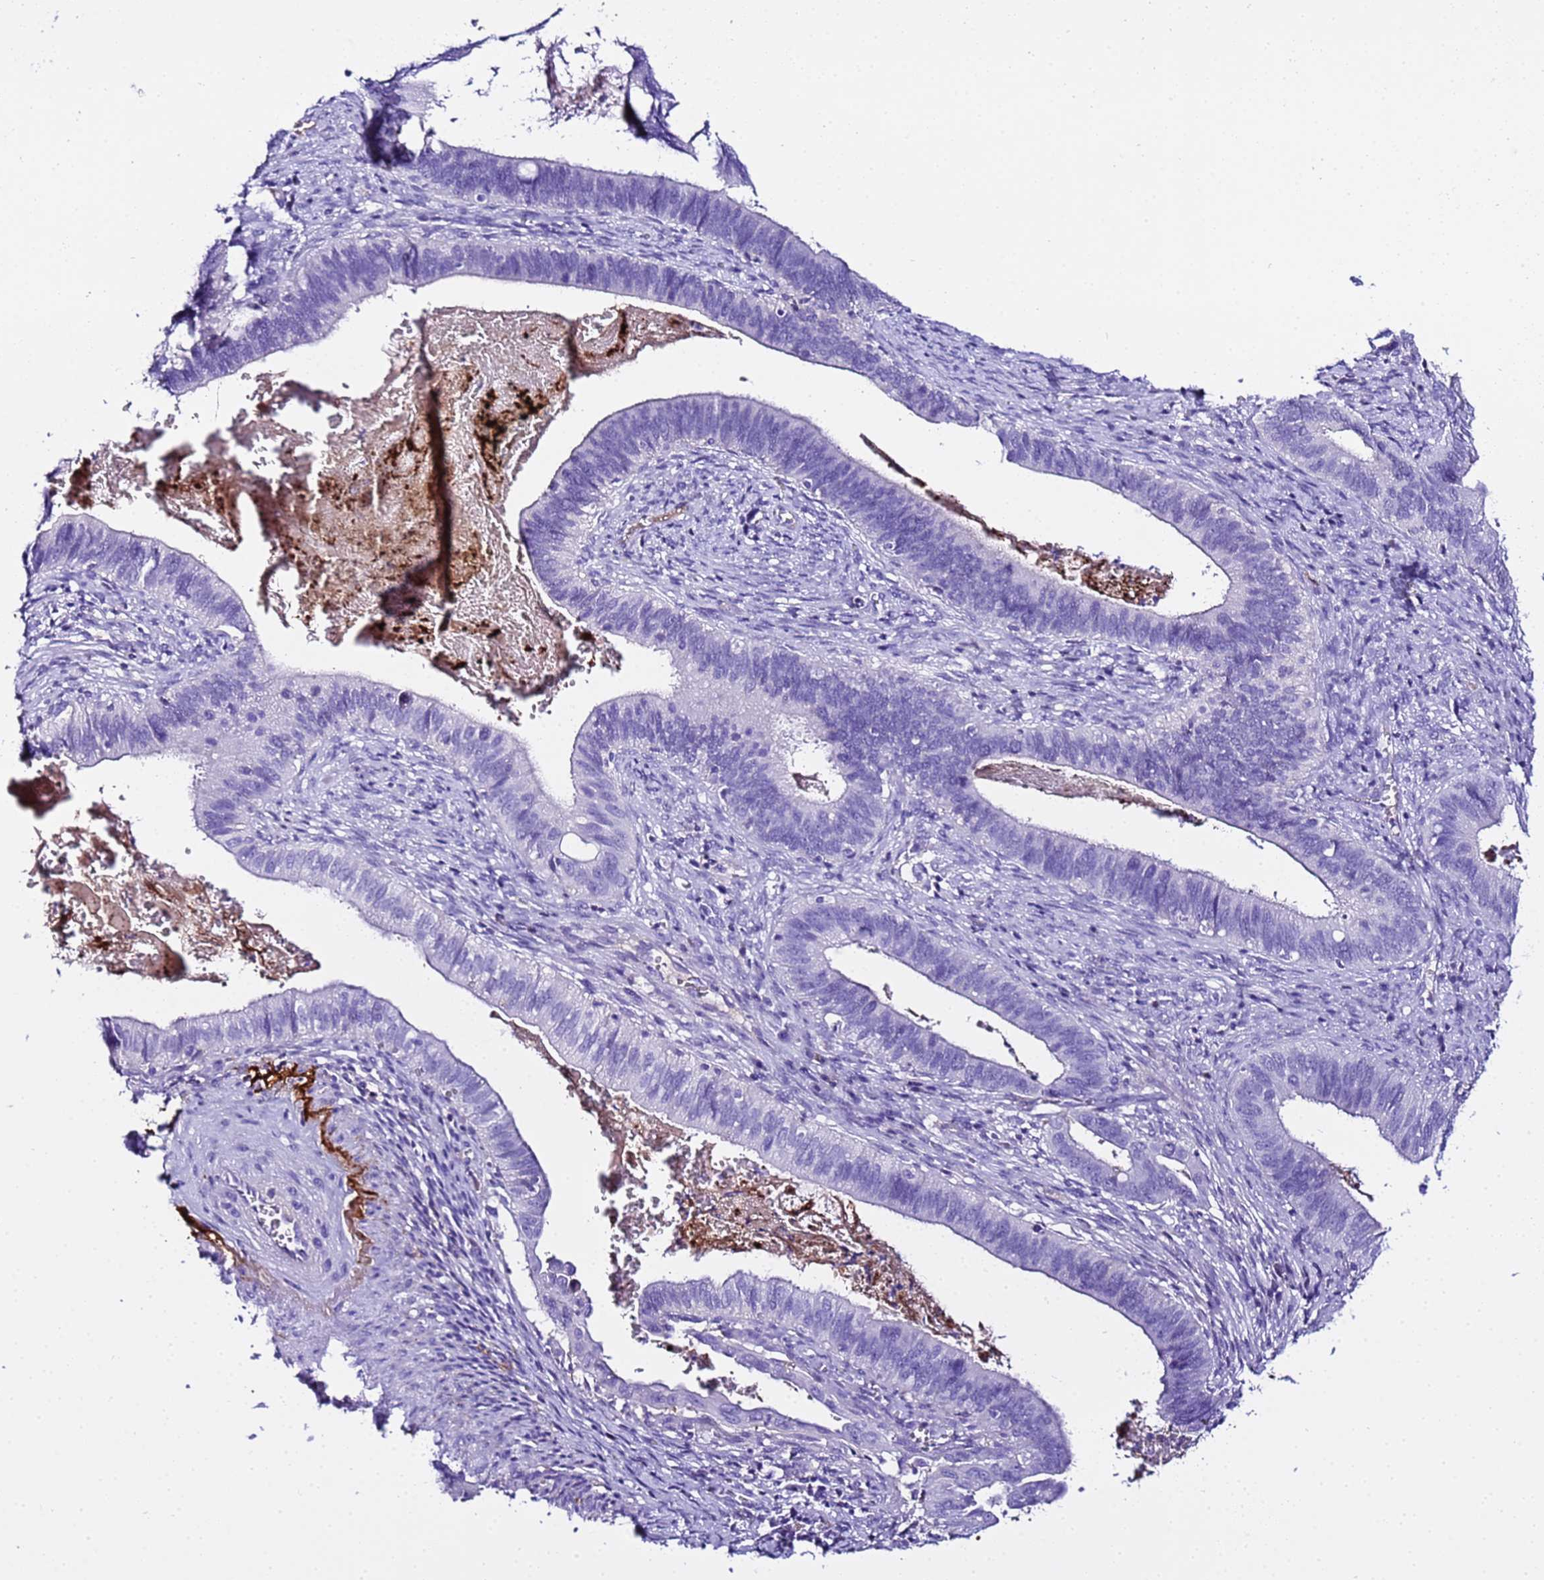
{"staining": {"intensity": "negative", "quantity": "none", "location": "none"}, "tissue": "cervical cancer", "cell_type": "Tumor cells", "image_type": "cancer", "snomed": [{"axis": "morphology", "description": "Adenocarcinoma, NOS"}, {"axis": "topography", "description": "Cervix"}], "caption": "There is no significant expression in tumor cells of cervical adenocarcinoma. (DAB (3,3'-diaminobenzidine) immunohistochemistry (IHC) with hematoxylin counter stain).", "gene": "CFHR2", "patient": {"sex": "female", "age": 42}}